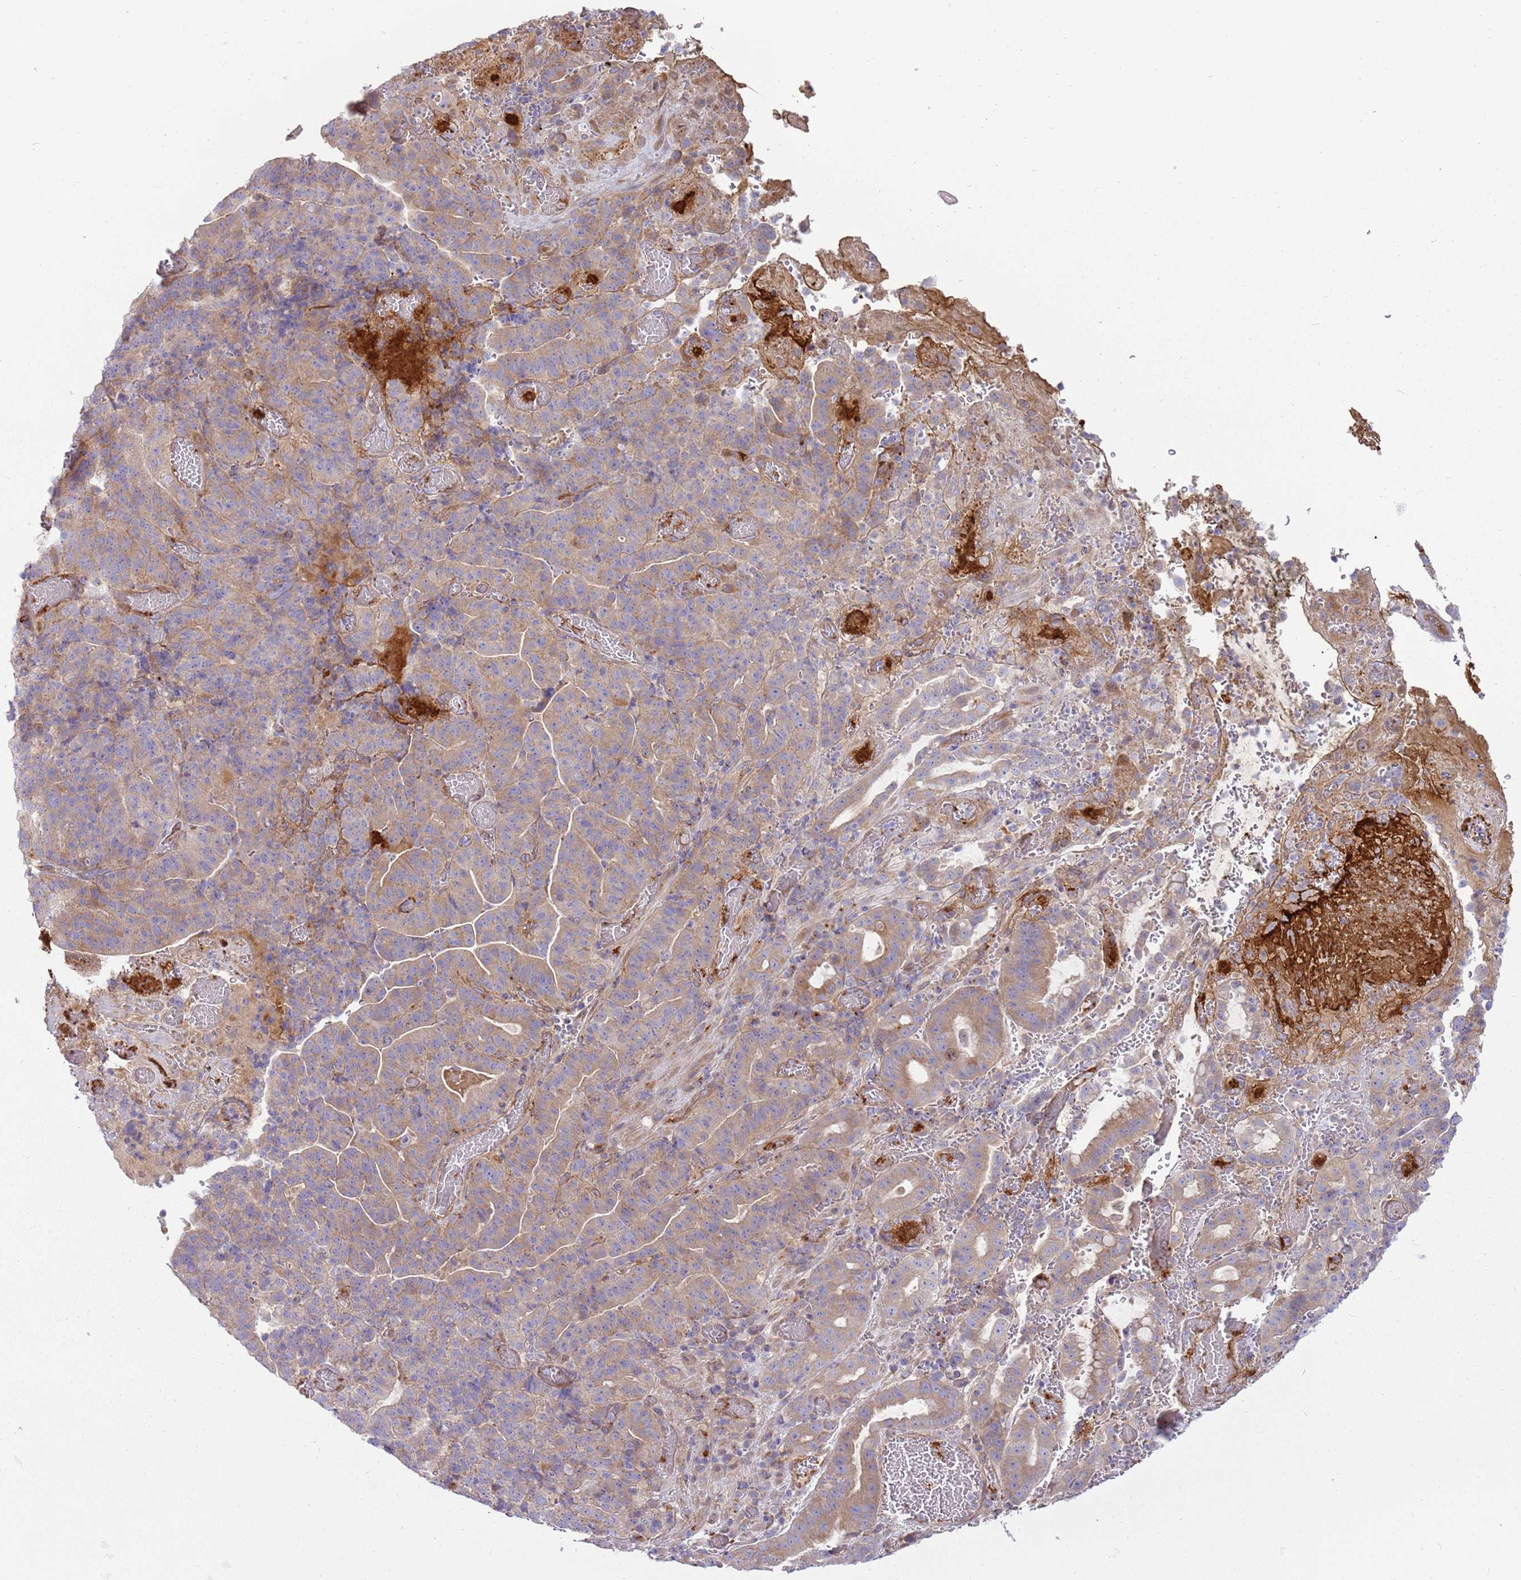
{"staining": {"intensity": "weak", "quantity": ">75%", "location": "cytoplasmic/membranous"}, "tissue": "stomach cancer", "cell_type": "Tumor cells", "image_type": "cancer", "snomed": [{"axis": "morphology", "description": "Adenocarcinoma, NOS"}, {"axis": "topography", "description": "Stomach"}], "caption": "Brown immunohistochemical staining in stomach cancer (adenocarcinoma) reveals weak cytoplasmic/membranous positivity in approximately >75% of tumor cells. The staining was performed using DAB to visualize the protein expression in brown, while the nuclei were stained in blue with hematoxylin (Magnification: 20x).", "gene": "EMC1", "patient": {"sex": "male", "age": 48}}